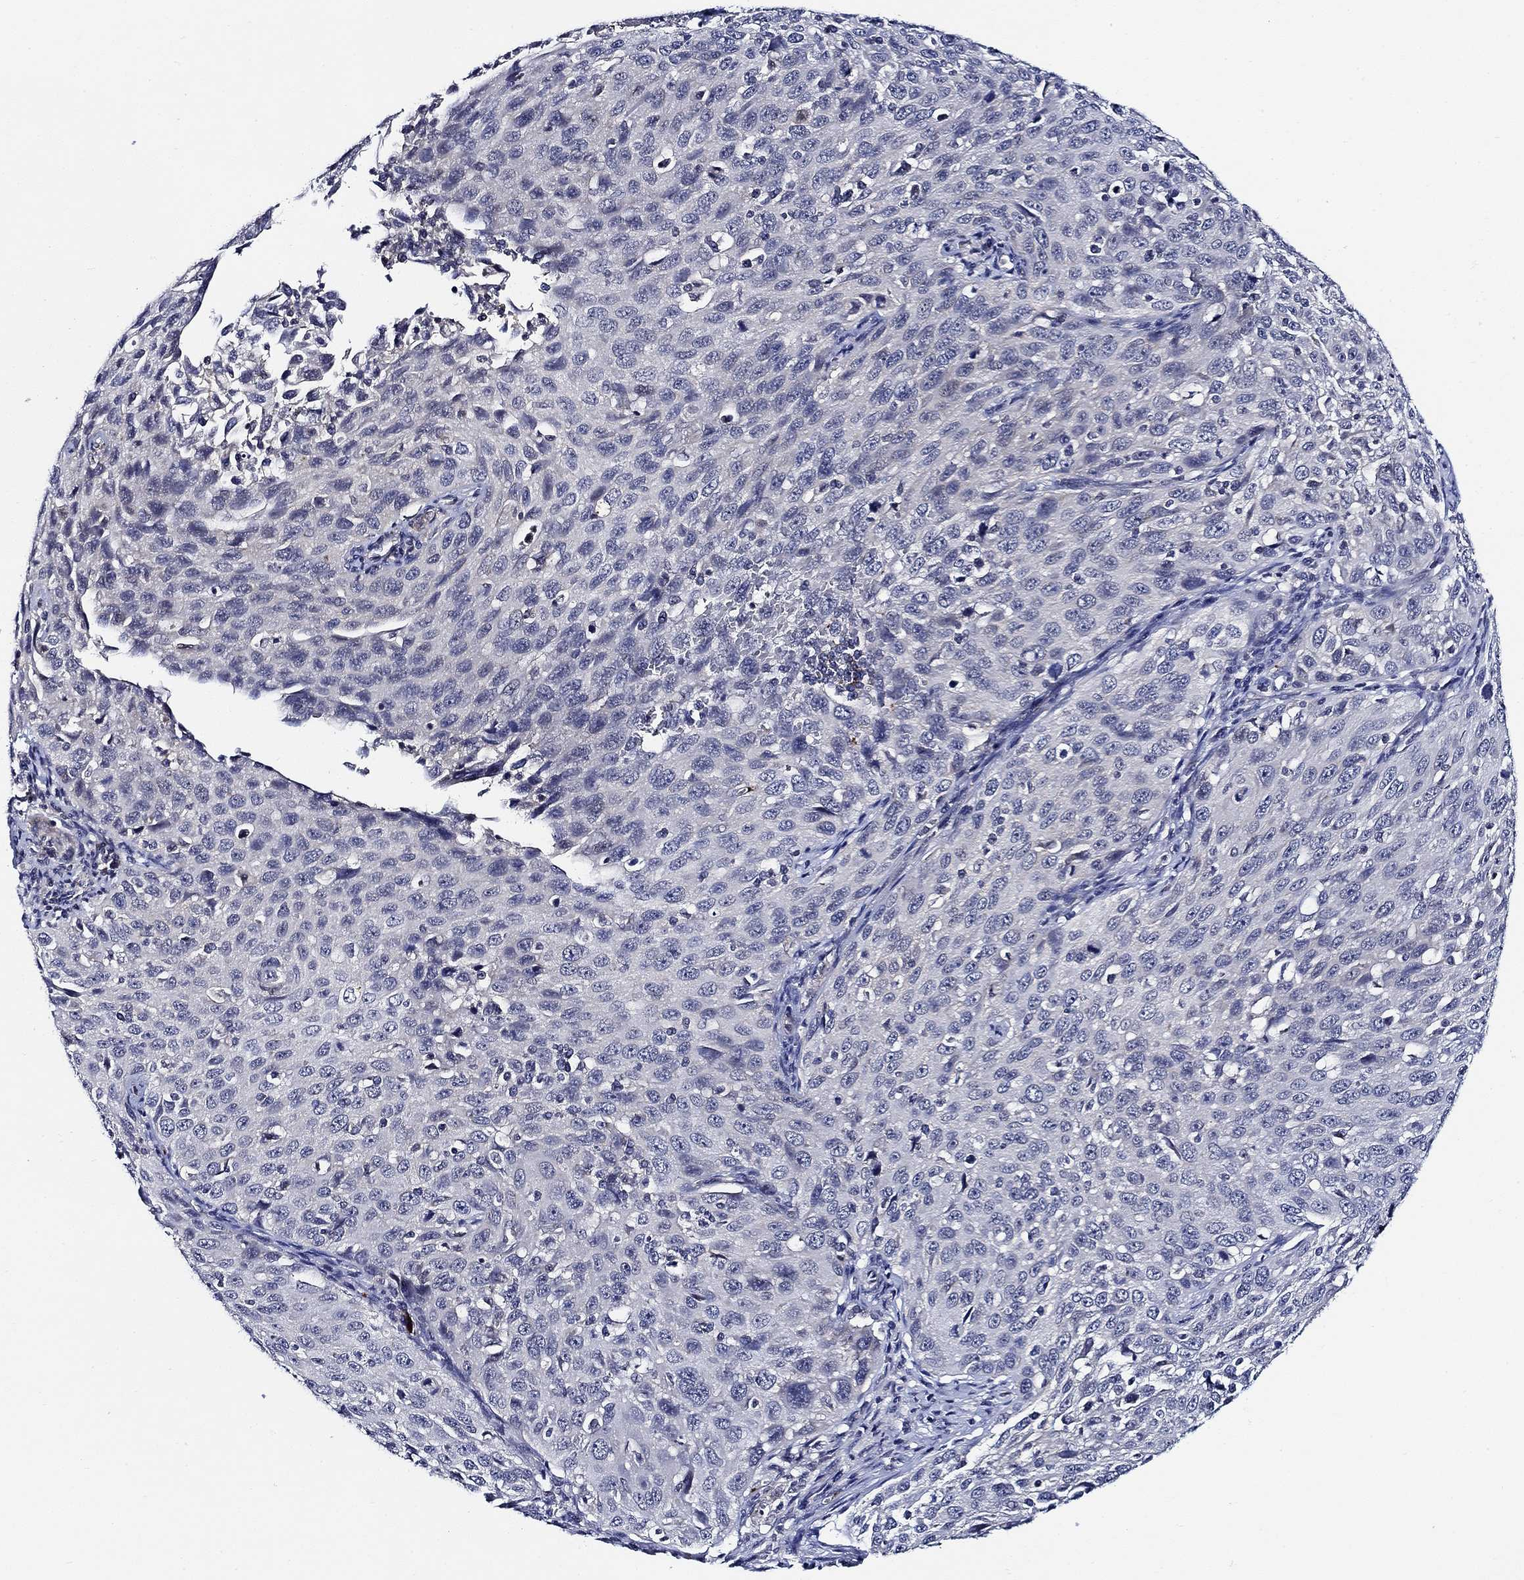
{"staining": {"intensity": "negative", "quantity": "none", "location": "none"}, "tissue": "cervical cancer", "cell_type": "Tumor cells", "image_type": "cancer", "snomed": [{"axis": "morphology", "description": "Squamous cell carcinoma, NOS"}, {"axis": "topography", "description": "Cervix"}], "caption": "Immunohistochemistry of cervical squamous cell carcinoma reveals no expression in tumor cells.", "gene": "ALOX12", "patient": {"sex": "female", "age": 26}}